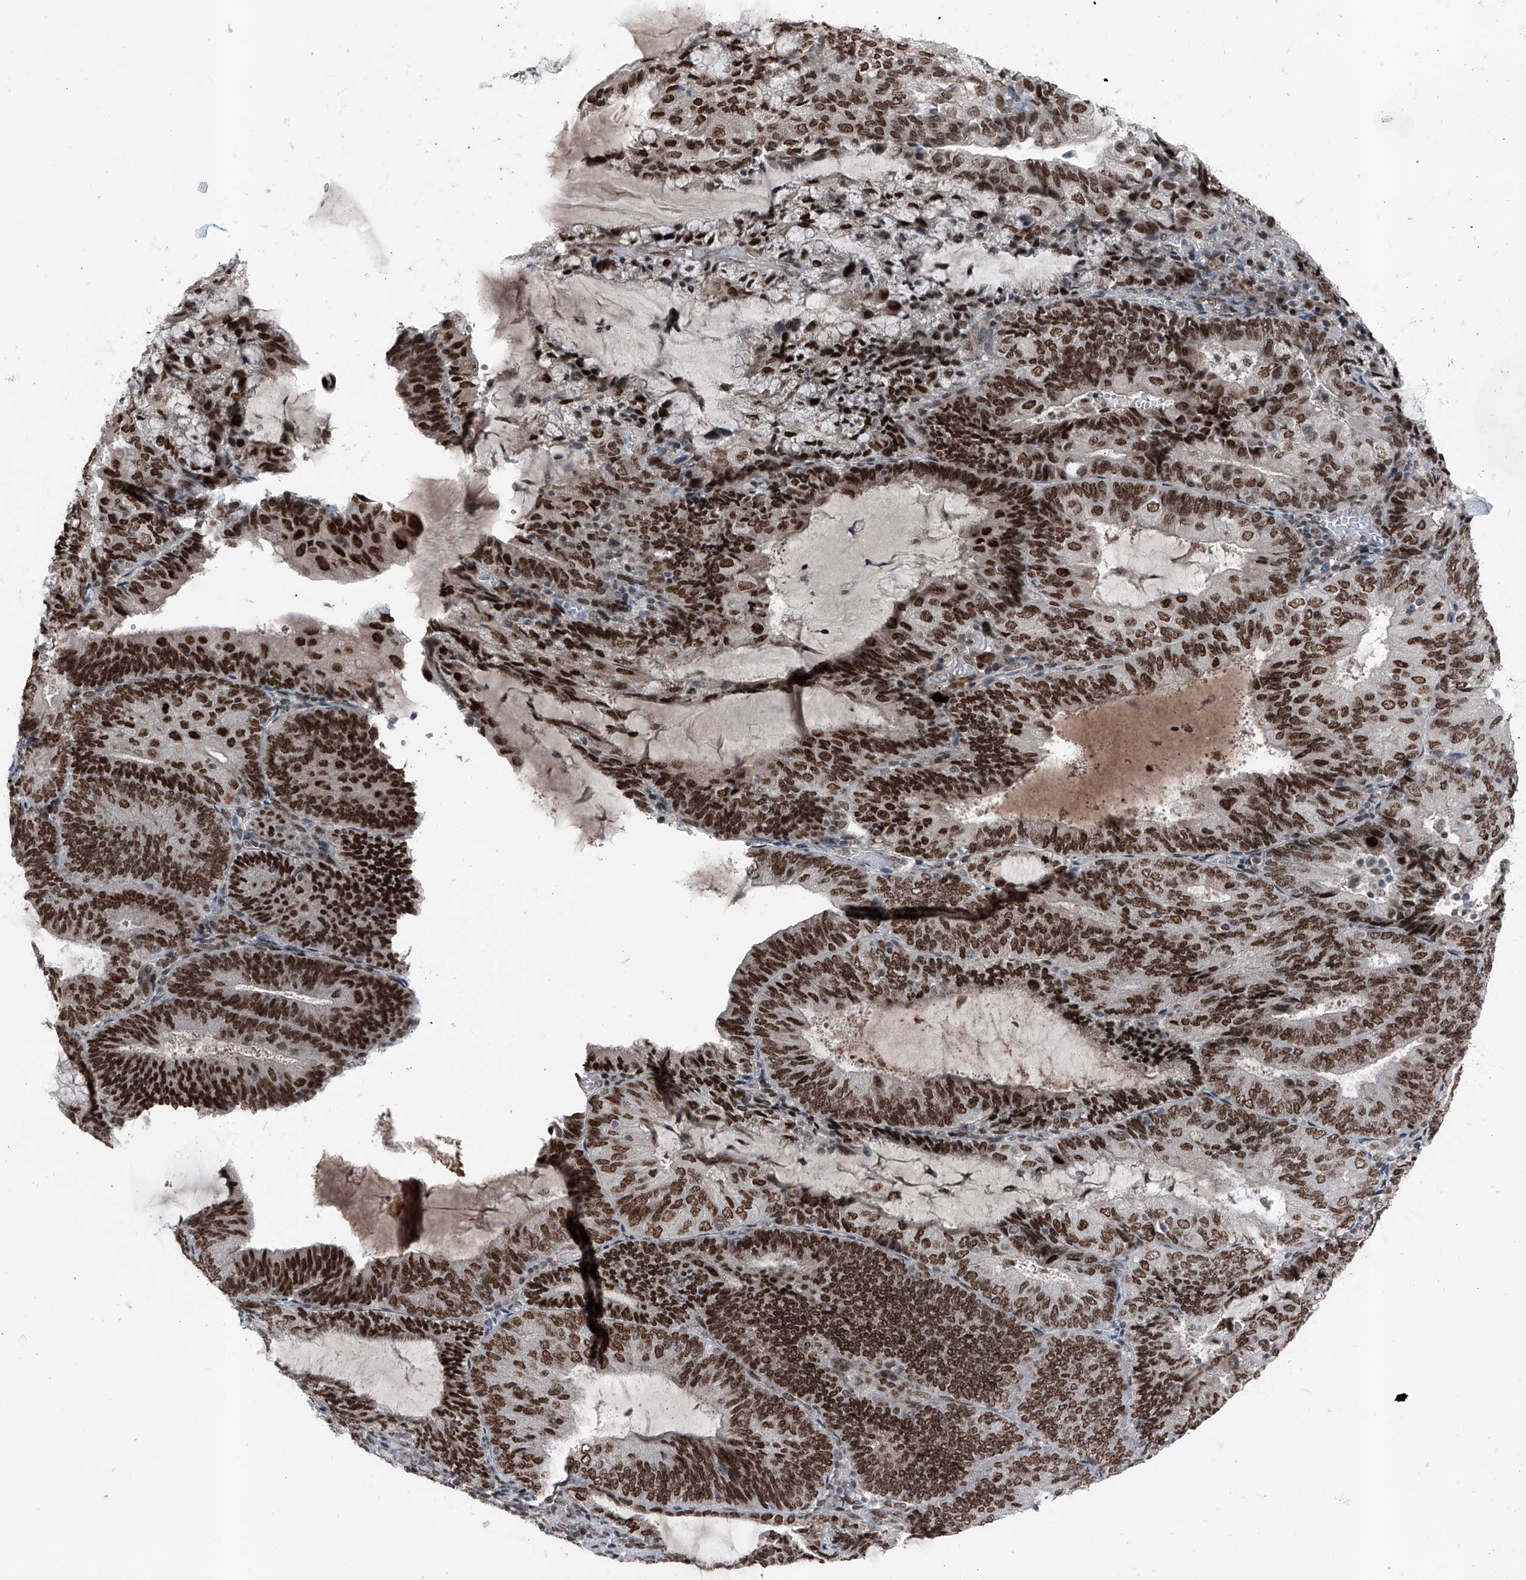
{"staining": {"intensity": "strong", "quantity": ">75%", "location": "nuclear"}, "tissue": "endometrial cancer", "cell_type": "Tumor cells", "image_type": "cancer", "snomed": [{"axis": "morphology", "description": "Adenocarcinoma, NOS"}, {"axis": "topography", "description": "Endometrium"}], "caption": "Strong nuclear positivity for a protein is identified in about >75% of tumor cells of endometrial cancer (adenocarcinoma) using immunohistochemistry (IHC).", "gene": "BMI1", "patient": {"sex": "female", "age": 81}}